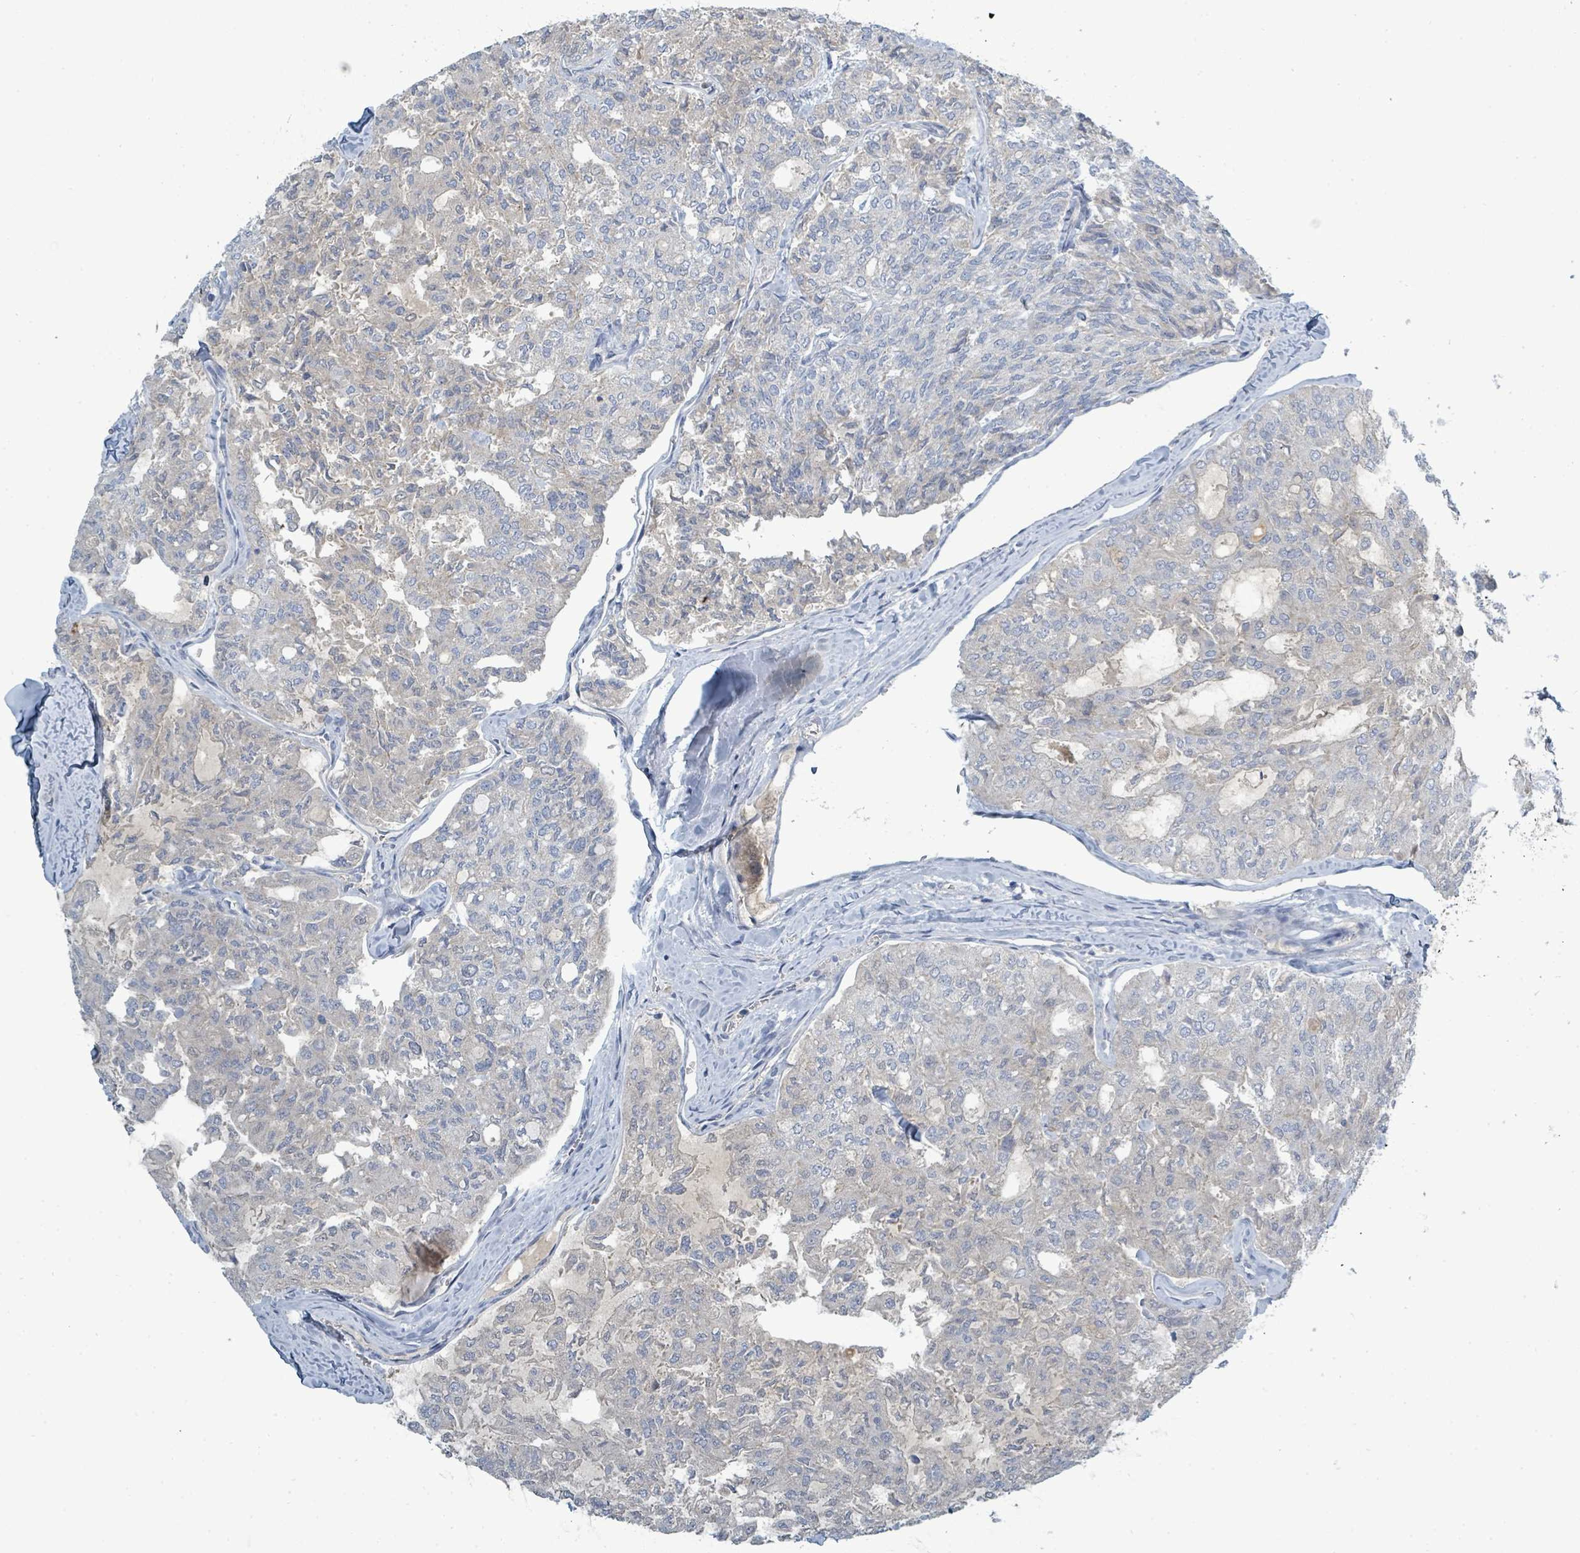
{"staining": {"intensity": "negative", "quantity": "none", "location": "none"}, "tissue": "thyroid cancer", "cell_type": "Tumor cells", "image_type": "cancer", "snomed": [{"axis": "morphology", "description": "Follicular adenoma carcinoma, NOS"}, {"axis": "topography", "description": "Thyroid gland"}], "caption": "High power microscopy histopathology image of an immunohistochemistry photomicrograph of thyroid cancer, revealing no significant positivity in tumor cells. (DAB immunohistochemistry, high magnification).", "gene": "SLC25A23", "patient": {"sex": "male", "age": 75}}